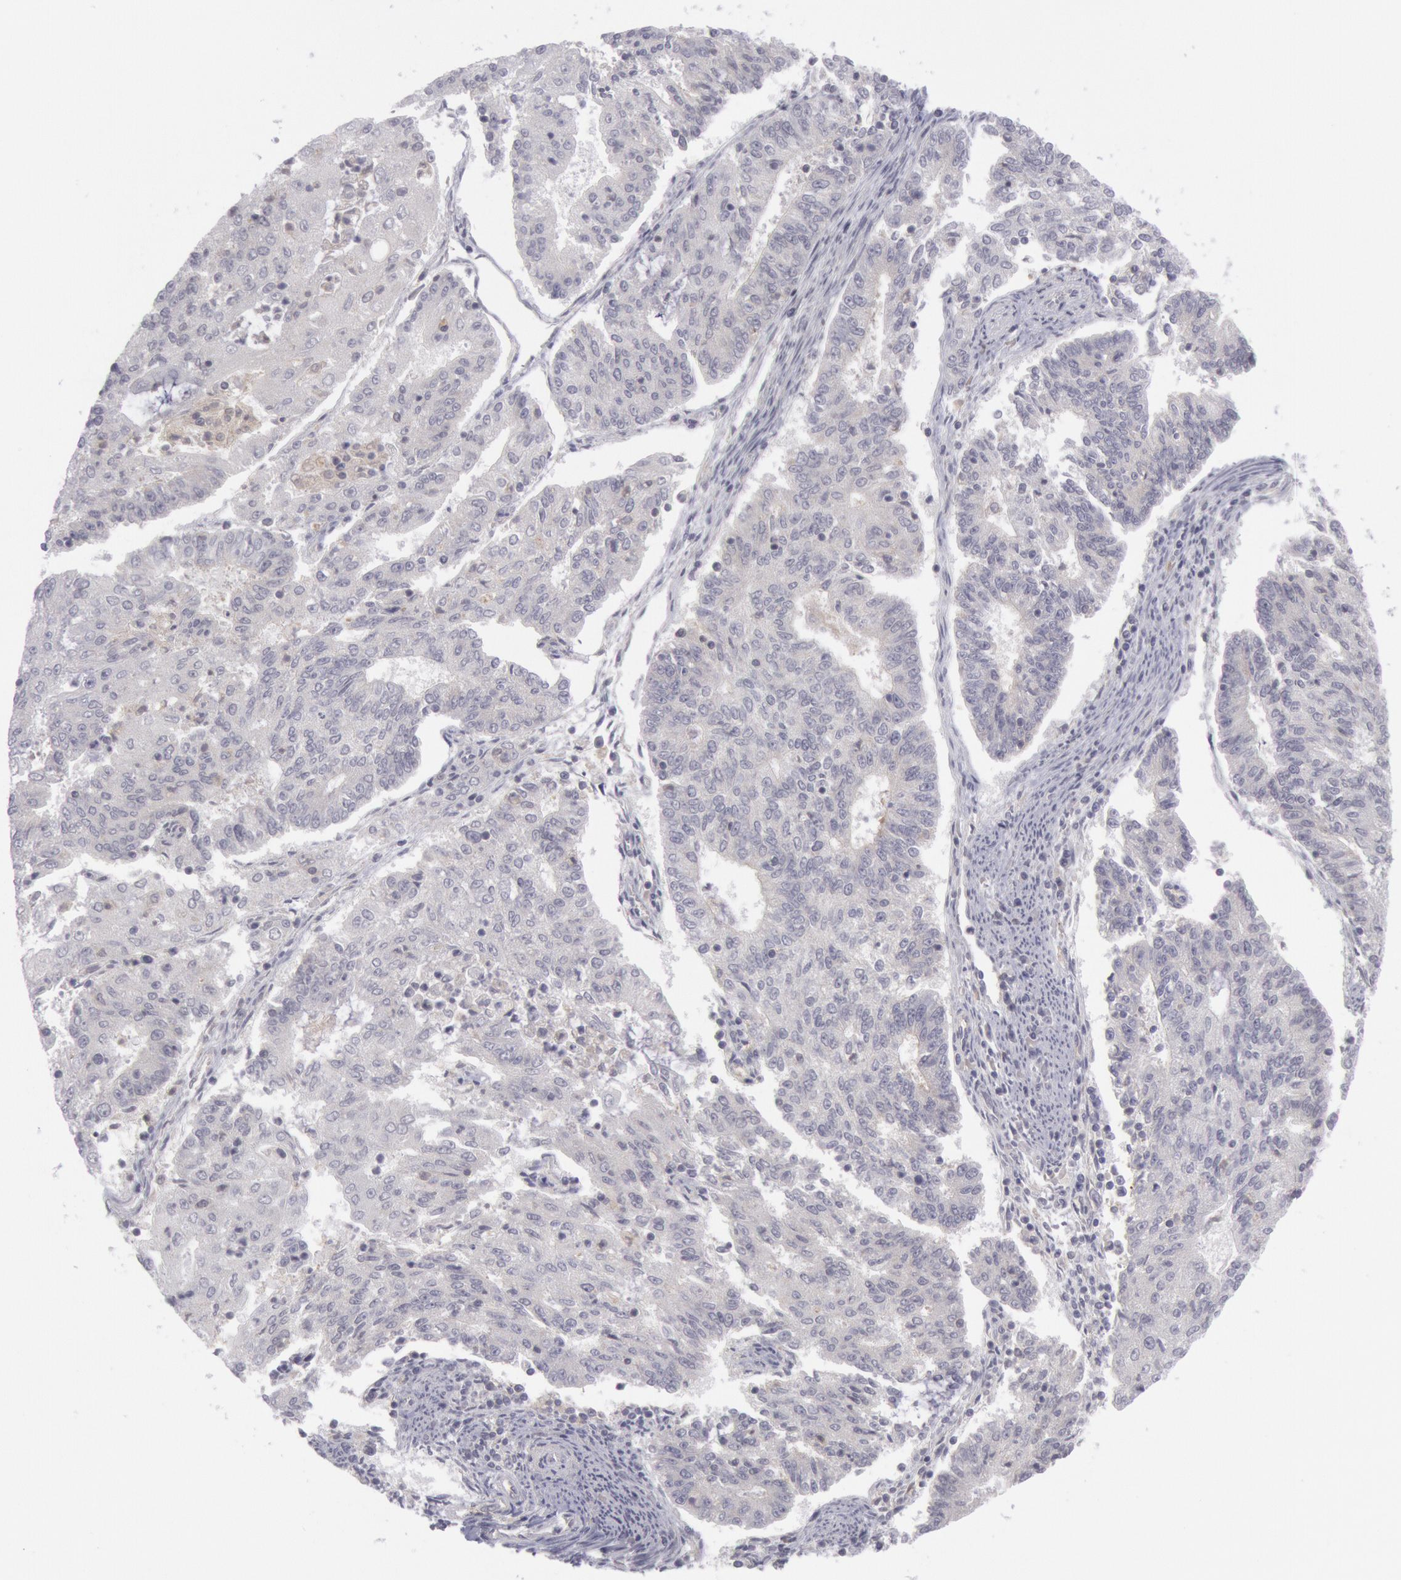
{"staining": {"intensity": "weak", "quantity": "25%-75%", "location": "cytoplasmic/membranous"}, "tissue": "endometrial cancer", "cell_type": "Tumor cells", "image_type": "cancer", "snomed": [{"axis": "morphology", "description": "Adenocarcinoma, NOS"}, {"axis": "topography", "description": "Endometrium"}], "caption": "Adenocarcinoma (endometrial) stained for a protein demonstrates weak cytoplasmic/membranous positivity in tumor cells.", "gene": "IKBKB", "patient": {"sex": "female", "age": 56}}